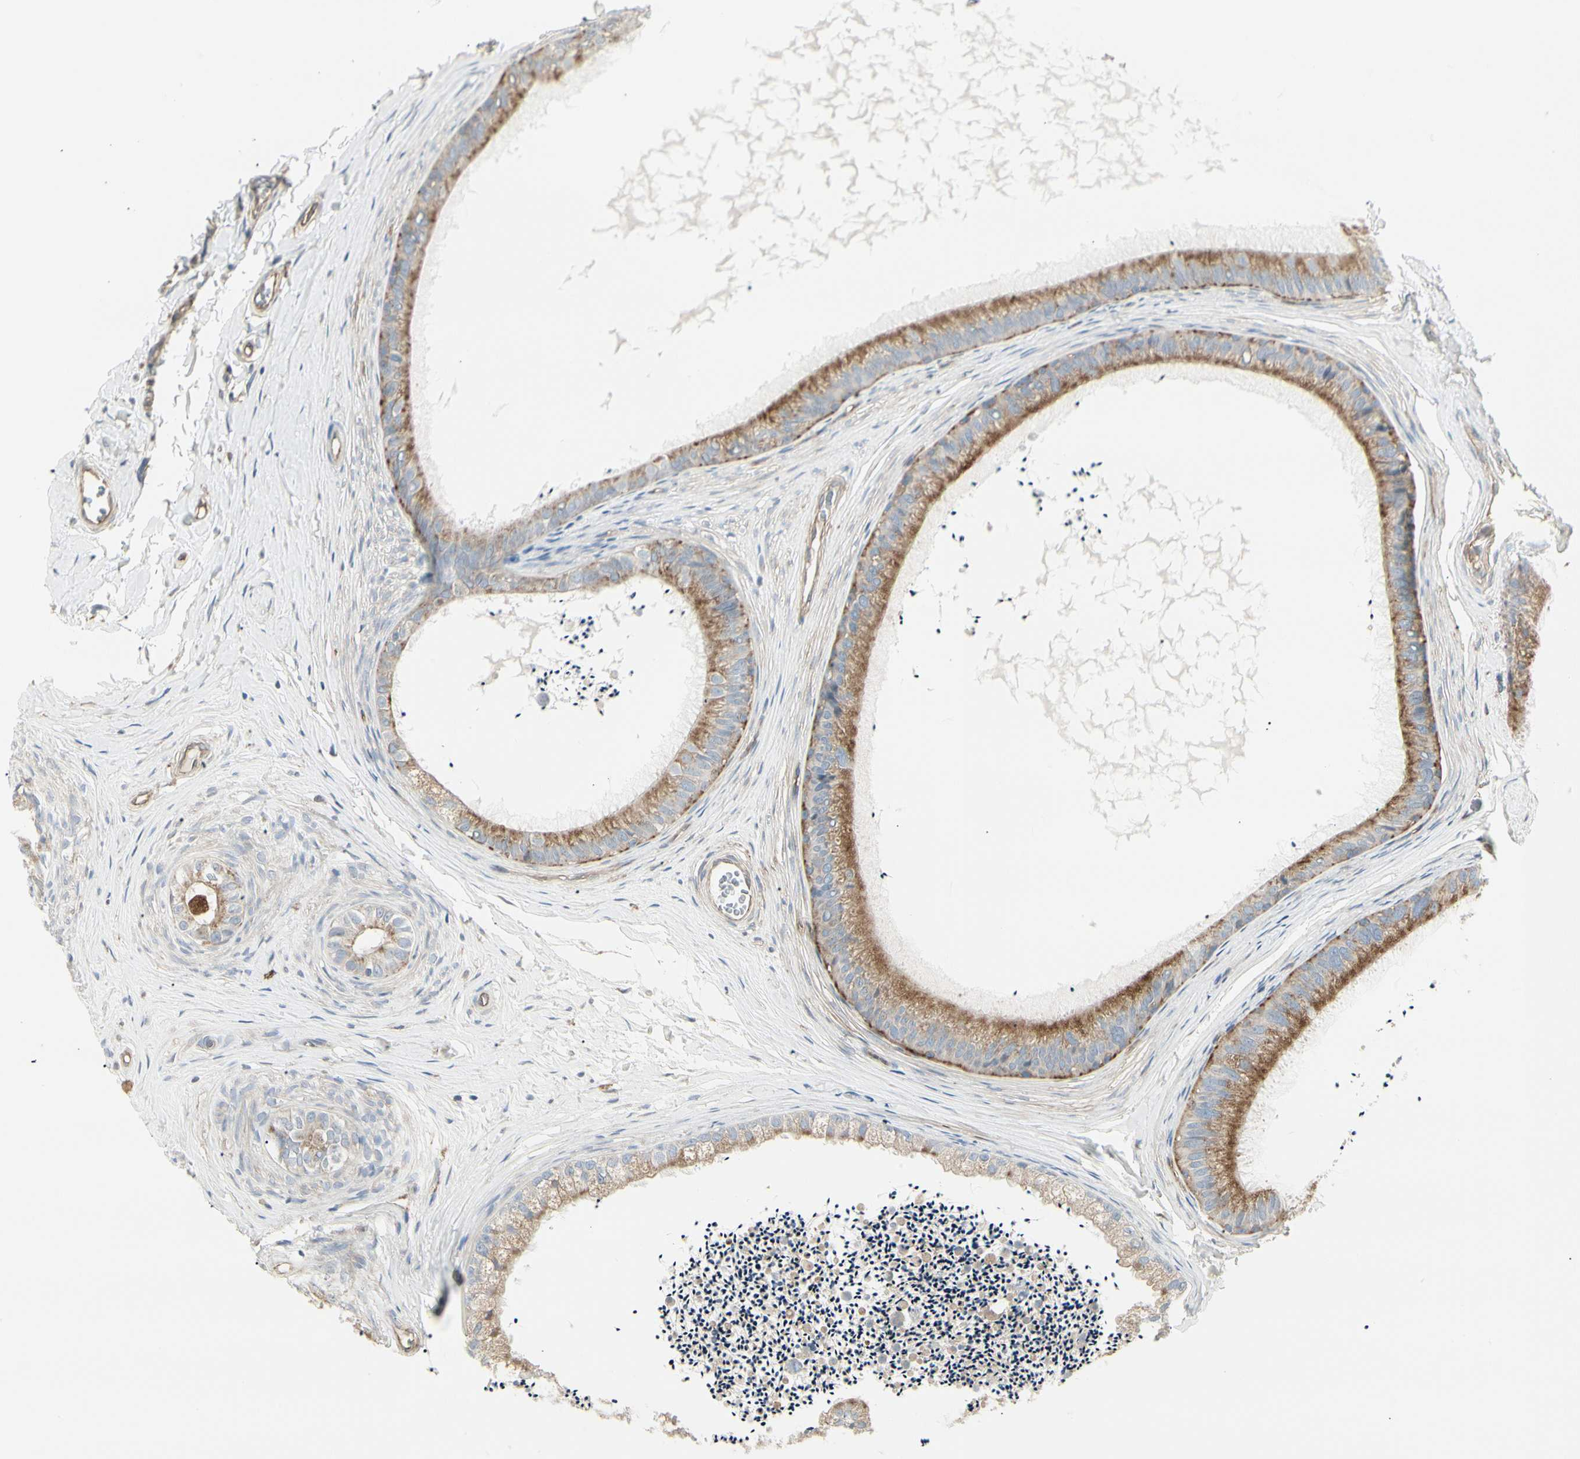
{"staining": {"intensity": "moderate", "quantity": ">75%", "location": "cytoplasmic/membranous"}, "tissue": "epididymis", "cell_type": "Glandular cells", "image_type": "normal", "snomed": [{"axis": "morphology", "description": "Normal tissue, NOS"}, {"axis": "topography", "description": "Epididymis"}], "caption": "Epididymis stained with DAB immunohistochemistry (IHC) exhibits medium levels of moderate cytoplasmic/membranous staining in approximately >75% of glandular cells. (Stains: DAB in brown, nuclei in blue, Microscopy: brightfield microscopy at high magnification).", "gene": "ATP6V1B2", "patient": {"sex": "male", "age": 56}}